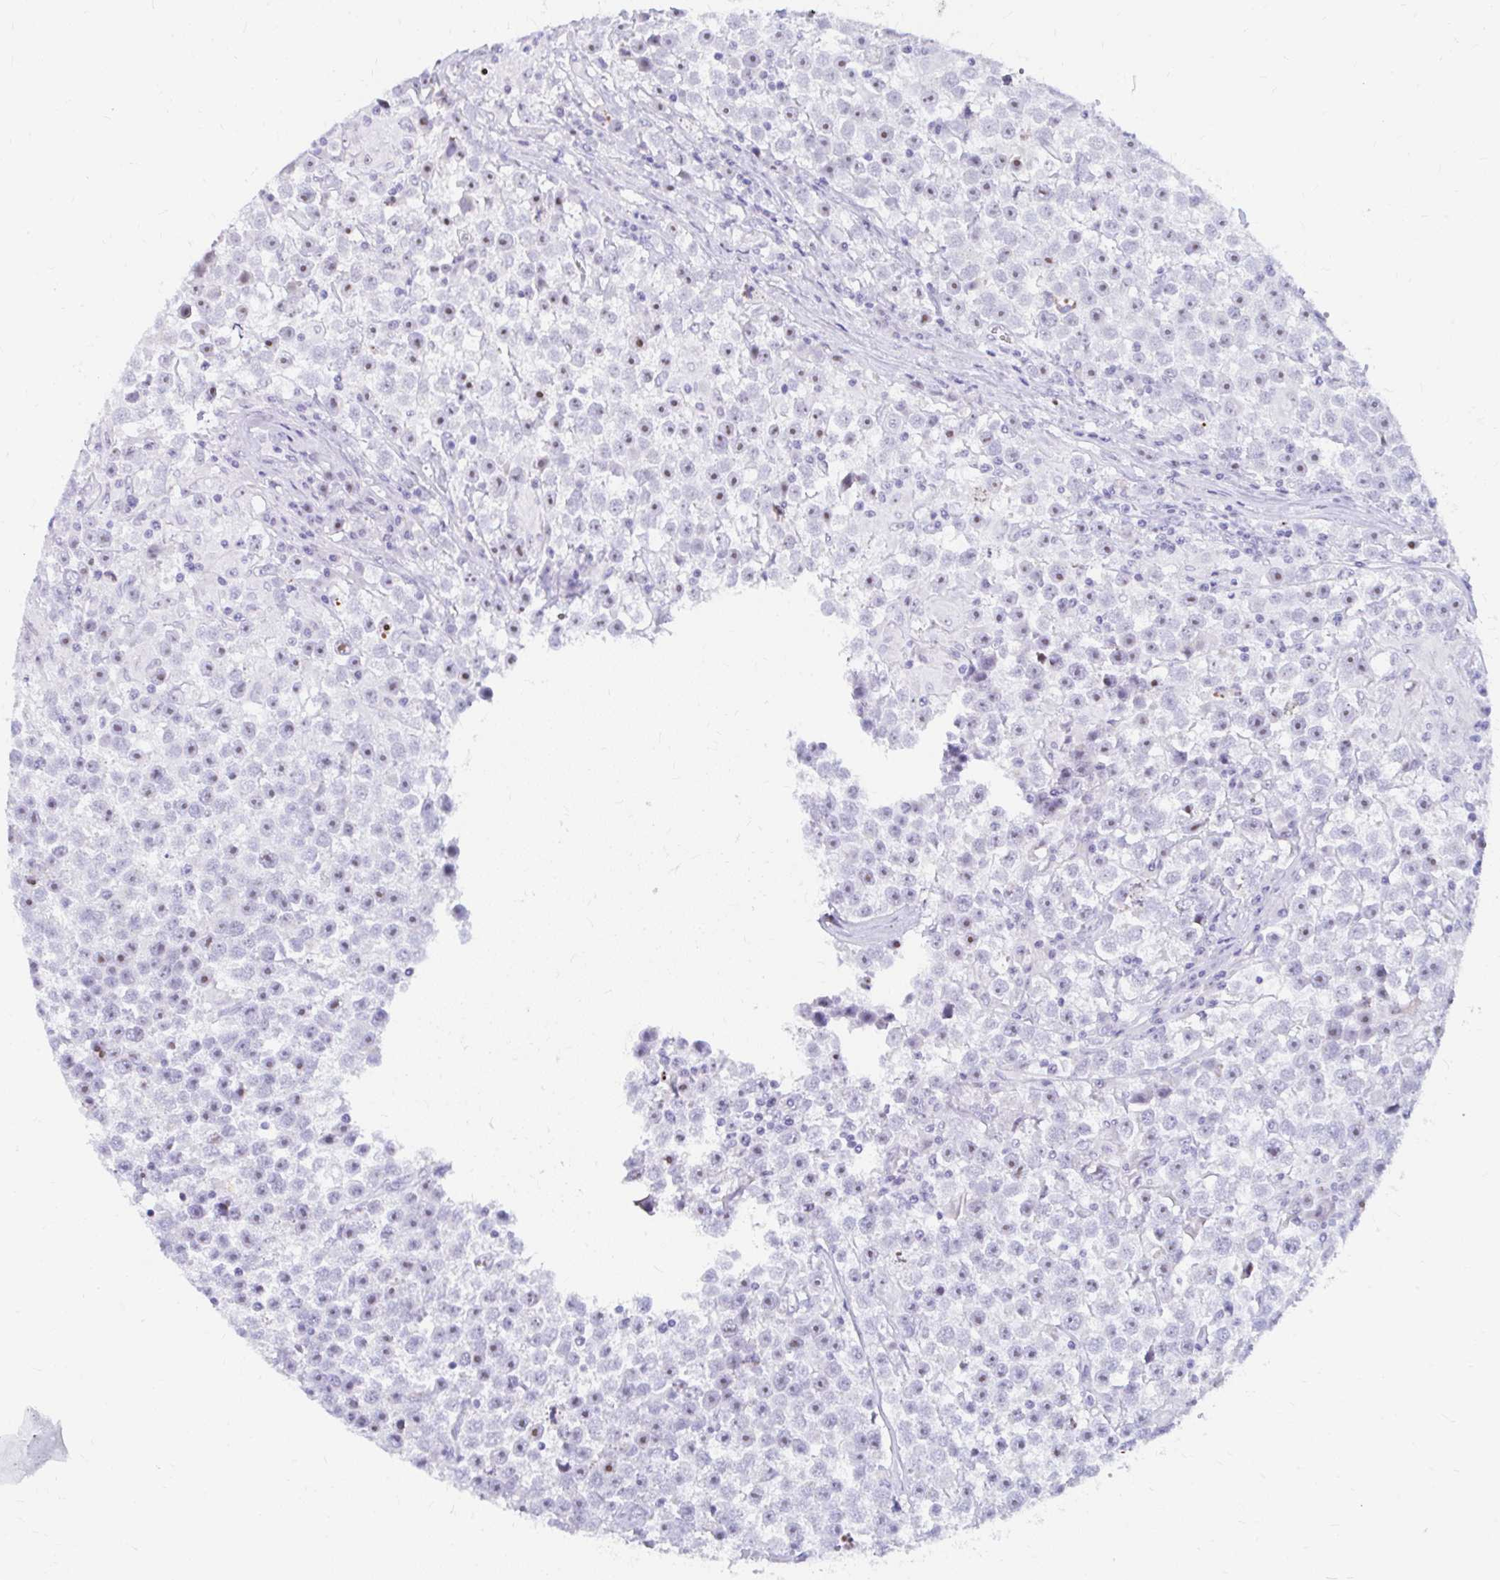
{"staining": {"intensity": "weak", "quantity": "25%-75%", "location": "nuclear"}, "tissue": "testis cancer", "cell_type": "Tumor cells", "image_type": "cancer", "snomed": [{"axis": "morphology", "description": "Seminoma, NOS"}, {"axis": "topography", "description": "Testis"}], "caption": "Immunohistochemical staining of human testis seminoma reveals weak nuclear protein staining in about 25%-75% of tumor cells. (DAB (3,3'-diaminobenzidine) IHC with brightfield microscopy, high magnification).", "gene": "FTSJ3", "patient": {"sex": "male", "age": 31}}